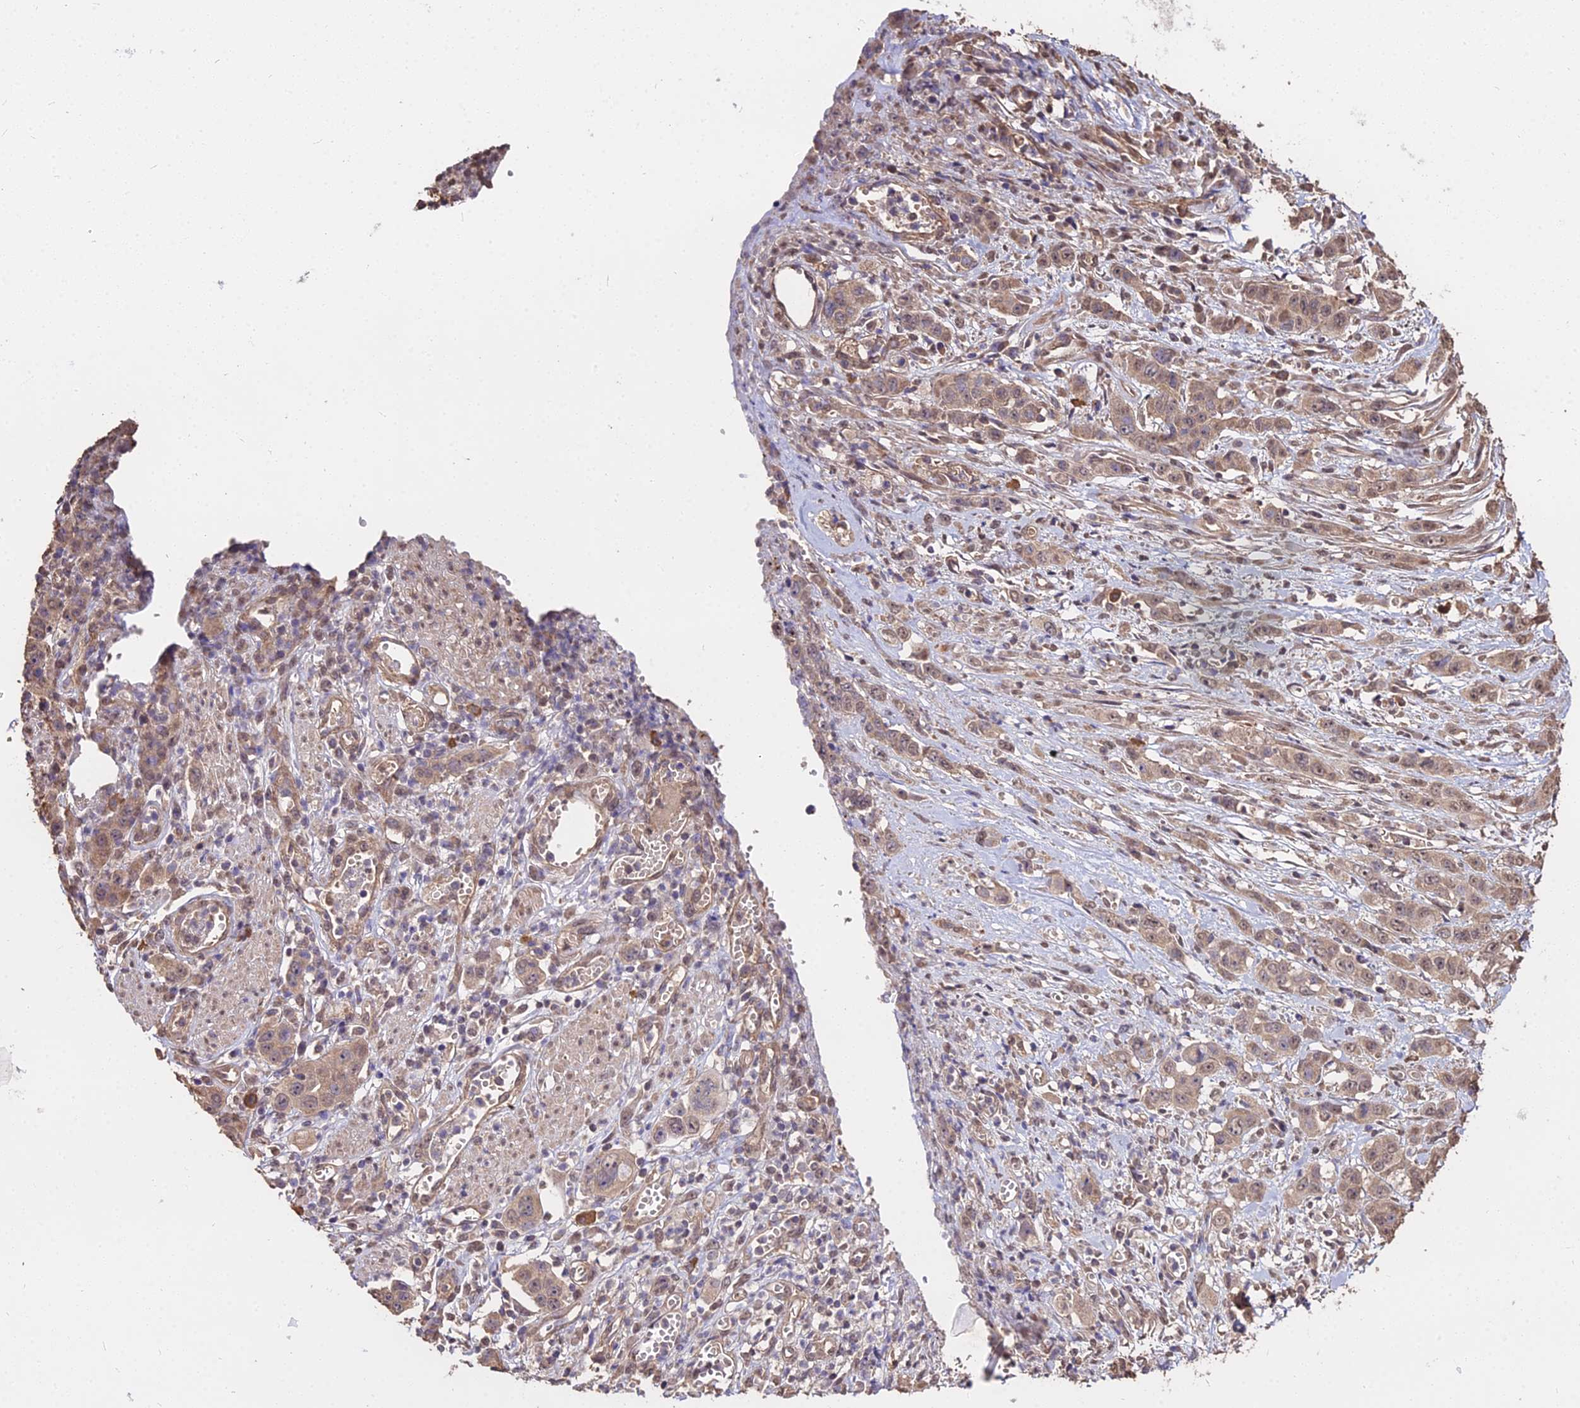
{"staining": {"intensity": "weak", "quantity": ">75%", "location": "cytoplasmic/membranous"}, "tissue": "stomach cancer", "cell_type": "Tumor cells", "image_type": "cancer", "snomed": [{"axis": "morphology", "description": "Adenocarcinoma, NOS"}, {"axis": "topography", "description": "Stomach, upper"}], "caption": "Protein analysis of stomach cancer (adenocarcinoma) tissue reveals weak cytoplasmic/membranous staining in approximately >75% of tumor cells. (IHC, brightfield microscopy, high magnification).", "gene": "METTL13", "patient": {"sex": "male", "age": 62}}